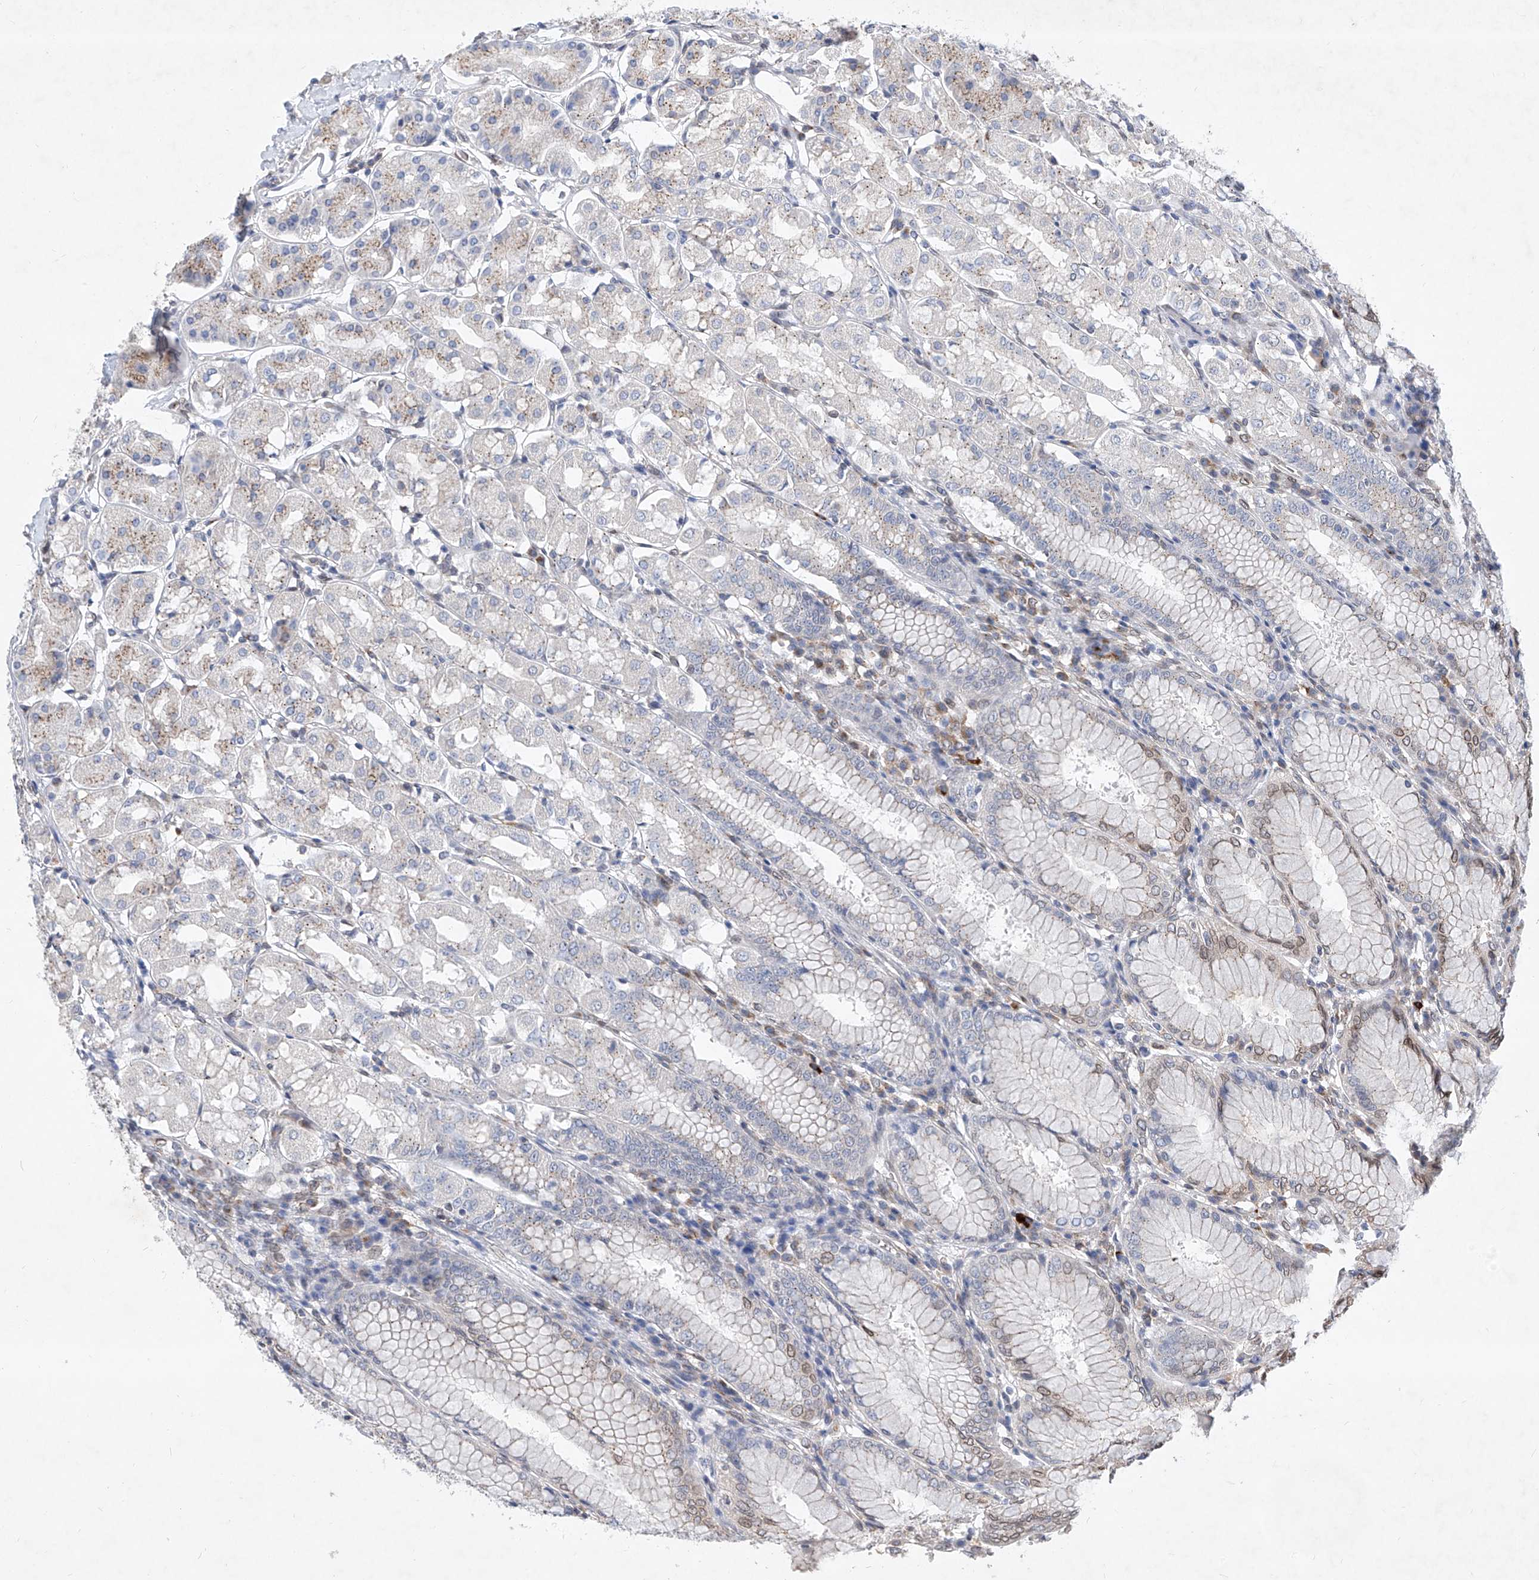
{"staining": {"intensity": "moderate", "quantity": "<25%", "location": "cytoplasmic/membranous,nuclear"}, "tissue": "stomach", "cell_type": "Glandular cells", "image_type": "normal", "snomed": [{"axis": "morphology", "description": "Normal tissue, NOS"}, {"axis": "topography", "description": "Stomach, lower"}], "caption": "IHC of benign stomach shows low levels of moderate cytoplasmic/membranous,nuclear expression in about <25% of glandular cells.", "gene": "MX2", "patient": {"sex": "female", "age": 56}}